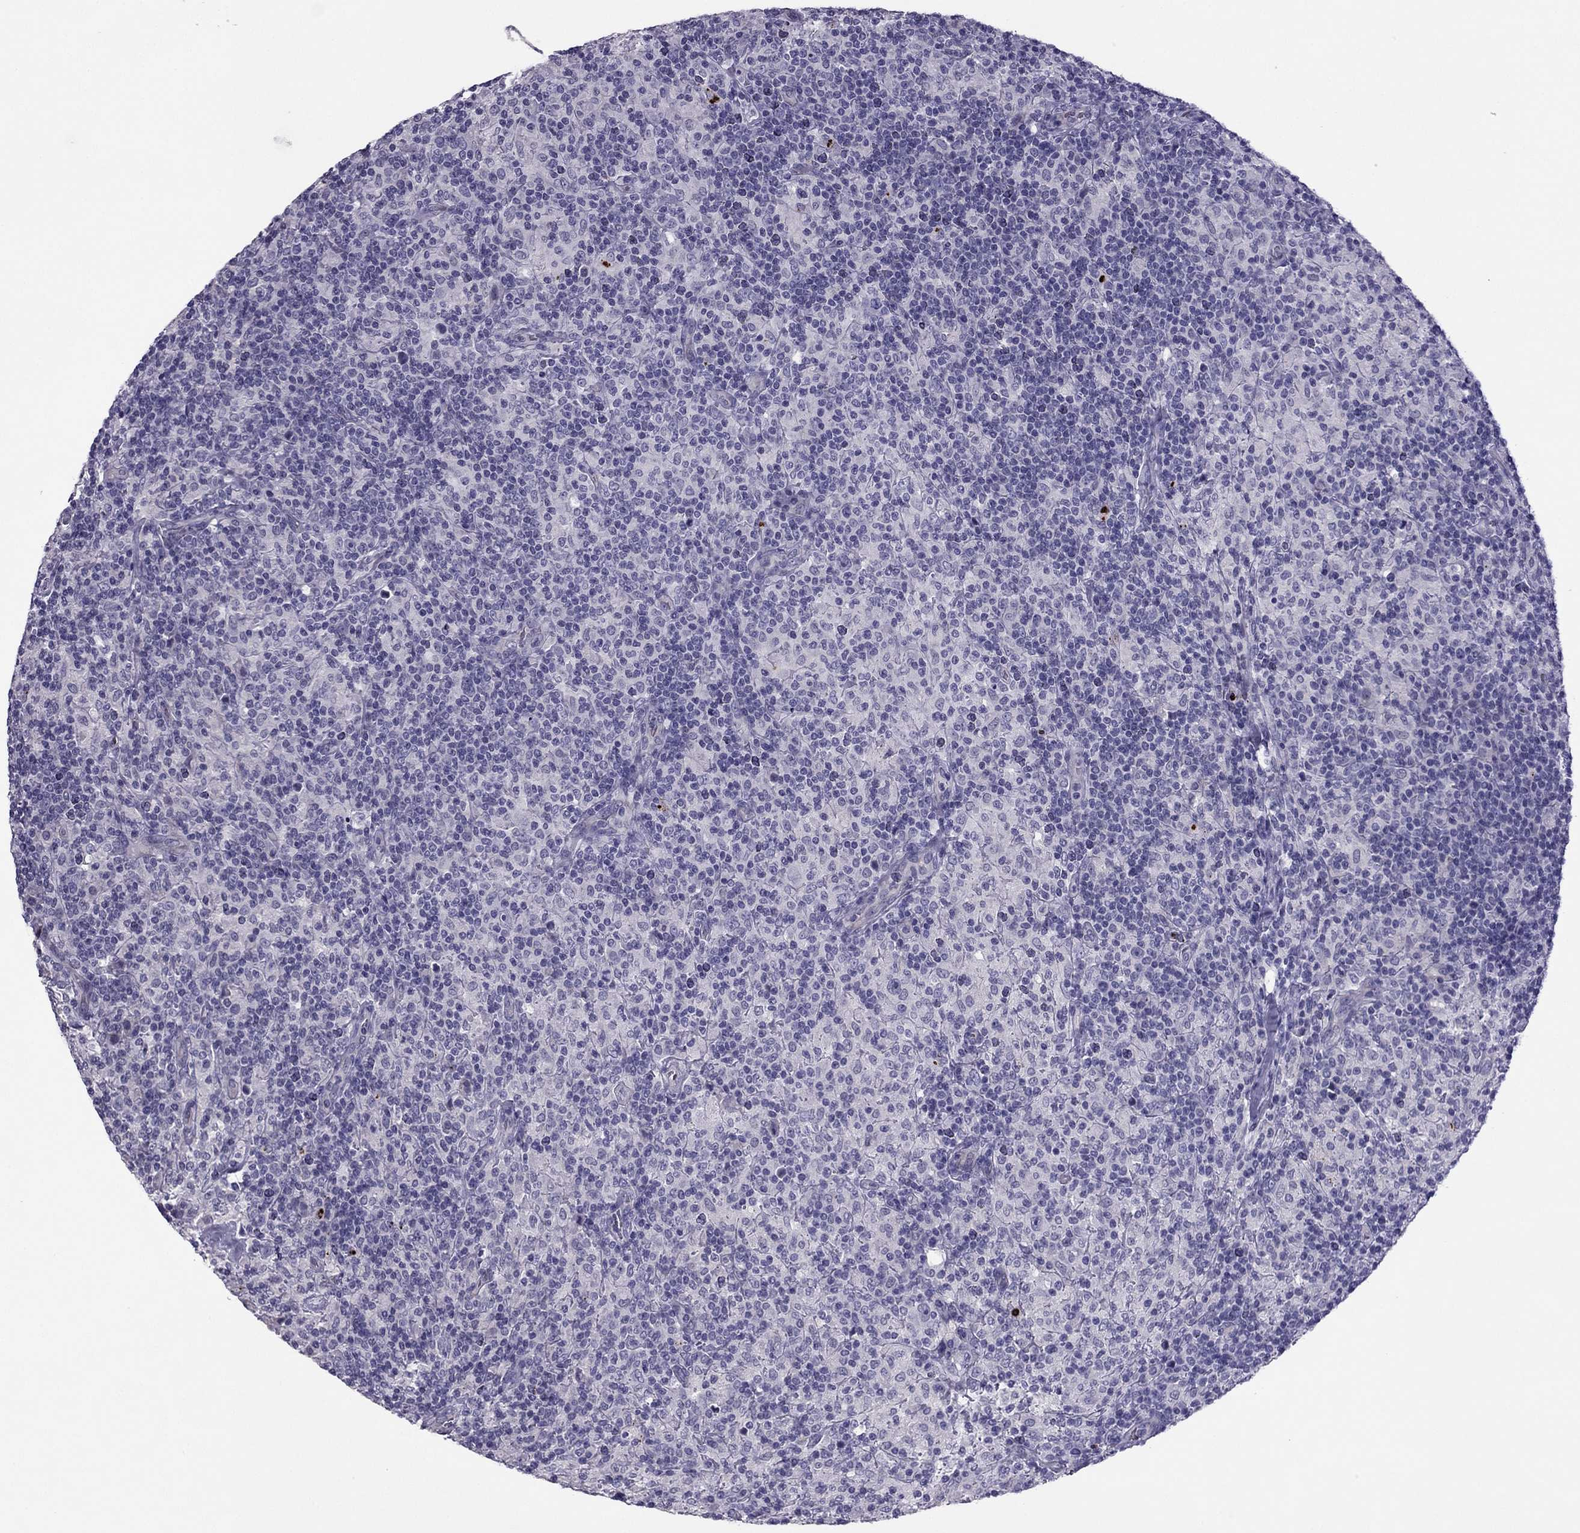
{"staining": {"intensity": "negative", "quantity": "none", "location": "none"}, "tissue": "lymphoma", "cell_type": "Tumor cells", "image_type": "cancer", "snomed": [{"axis": "morphology", "description": "Hodgkin's disease, NOS"}, {"axis": "topography", "description": "Lymph node"}], "caption": "This histopathology image is of Hodgkin's disease stained with immunohistochemistry to label a protein in brown with the nuclei are counter-stained blue. There is no positivity in tumor cells.", "gene": "PDE6A", "patient": {"sex": "male", "age": 70}}